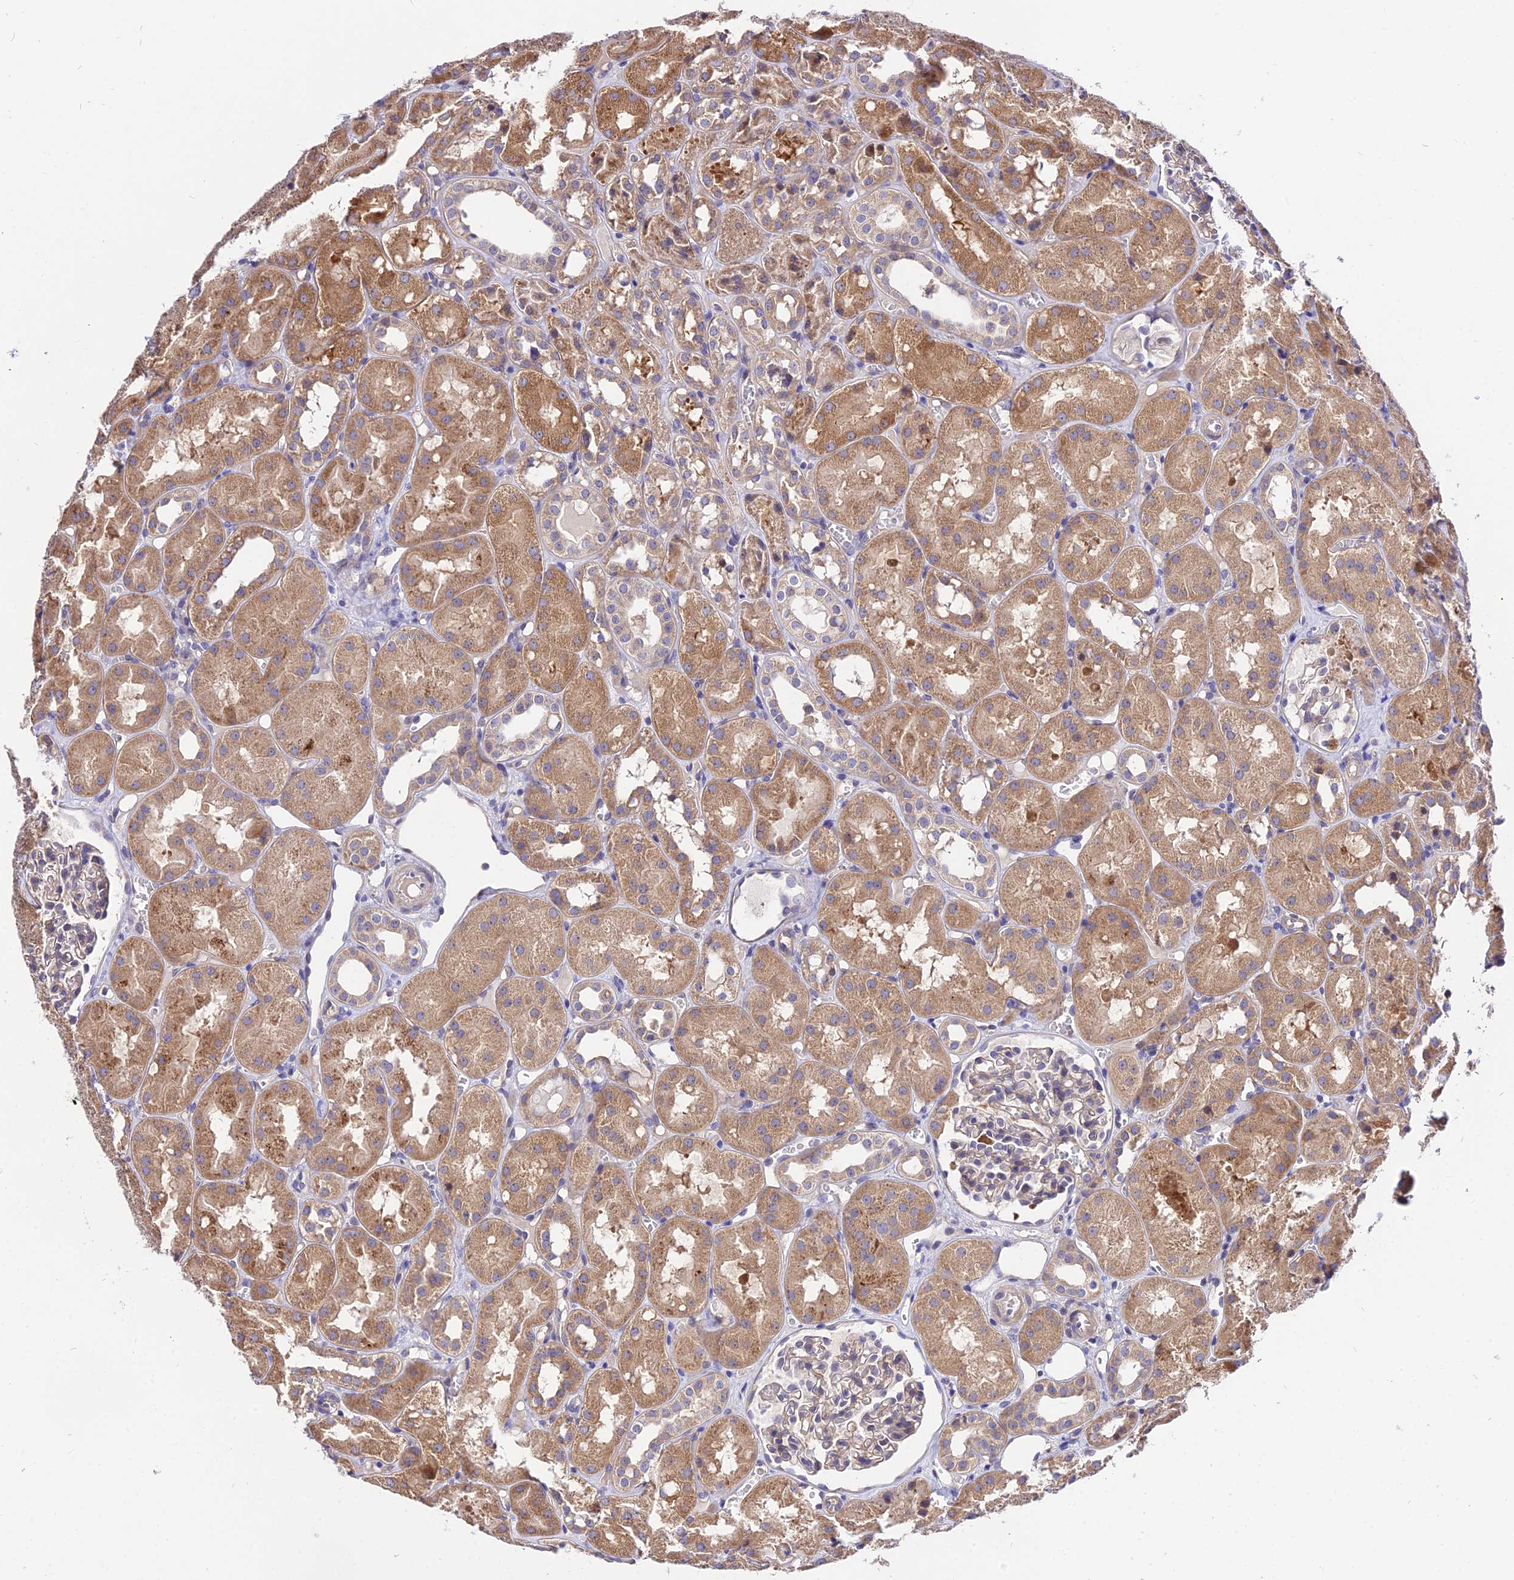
{"staining": {"intensity": "negative", "quantity": "none", "location": "none"}, "tissue": "kidney", "cell_type": "Cells in glomeruli", "image_type": "normal", "snomed": [{"axis": "morphology", "description": "Normal tissue, NOS"}, {"axis": "topography", "description": "Kidney"}], "caption": "Immunohistochemistry (IHC) micrograph of unremarkable kidney: kidney stained with DAB reveals no significant protein positivity in cells in glomeruli.", "gene": "CDC37L1", "patient": {"sex": "male", "age": 16}}